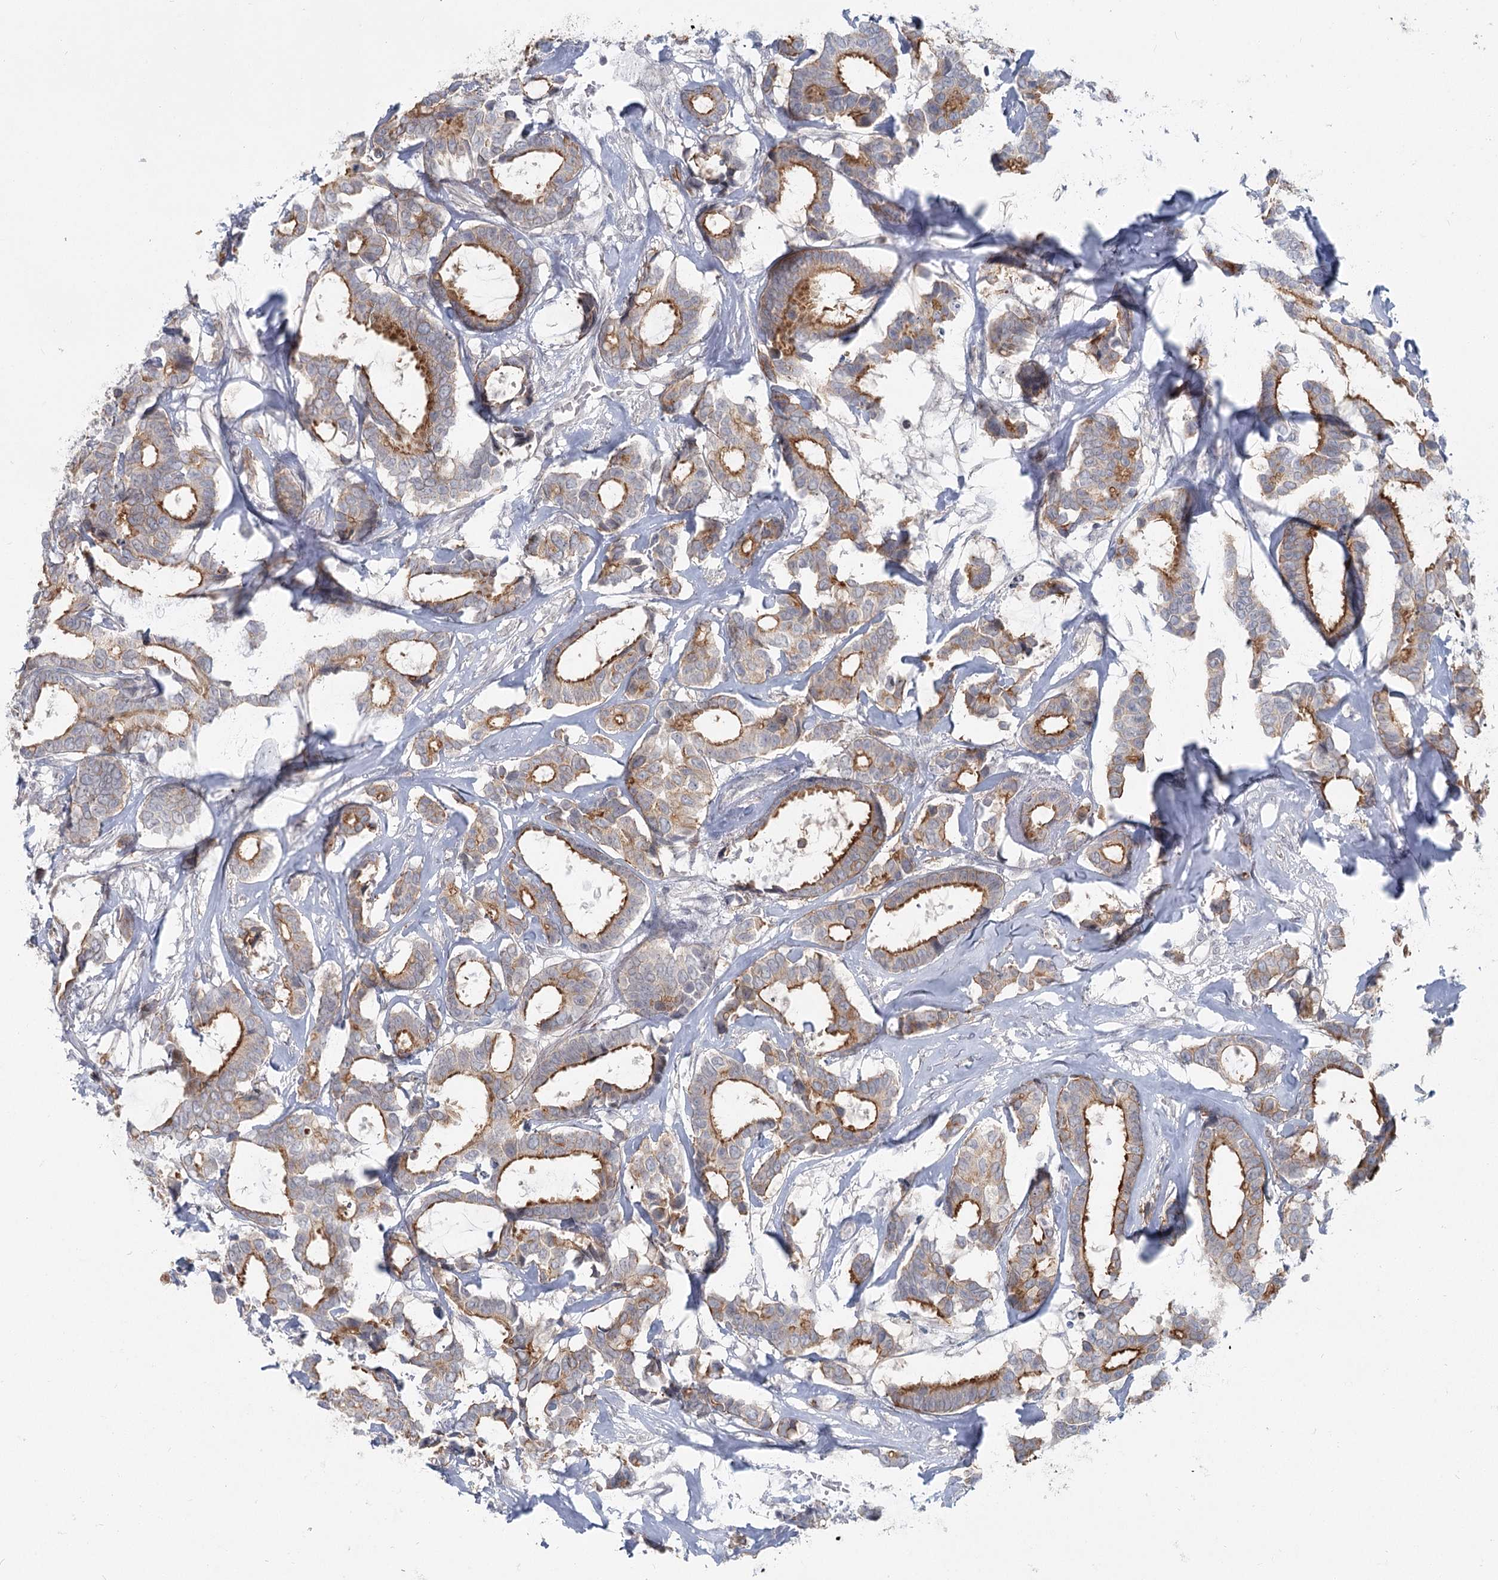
{"staining": {"intensity": "strong", "quantity": ">75%", "location": "cytoplasmic/membranous"}, "tissue": "breast cancer", "cell_type": "Tumor cells", "image_type": "cancer", "snomed": [{"axis": "morphology", "description": "Duct carcinoma"}, {"axis": "topography", "description": "Breast"}], "caption": "There is high levels of strong cytoplasmic/membranous expression in tumor cells of breast invasive ductal carcinoma, as demonstrated by immunohistochemical staining (brown color).", "gene": "ABHD8", "patient": {"sex": "female", "age": 87}}